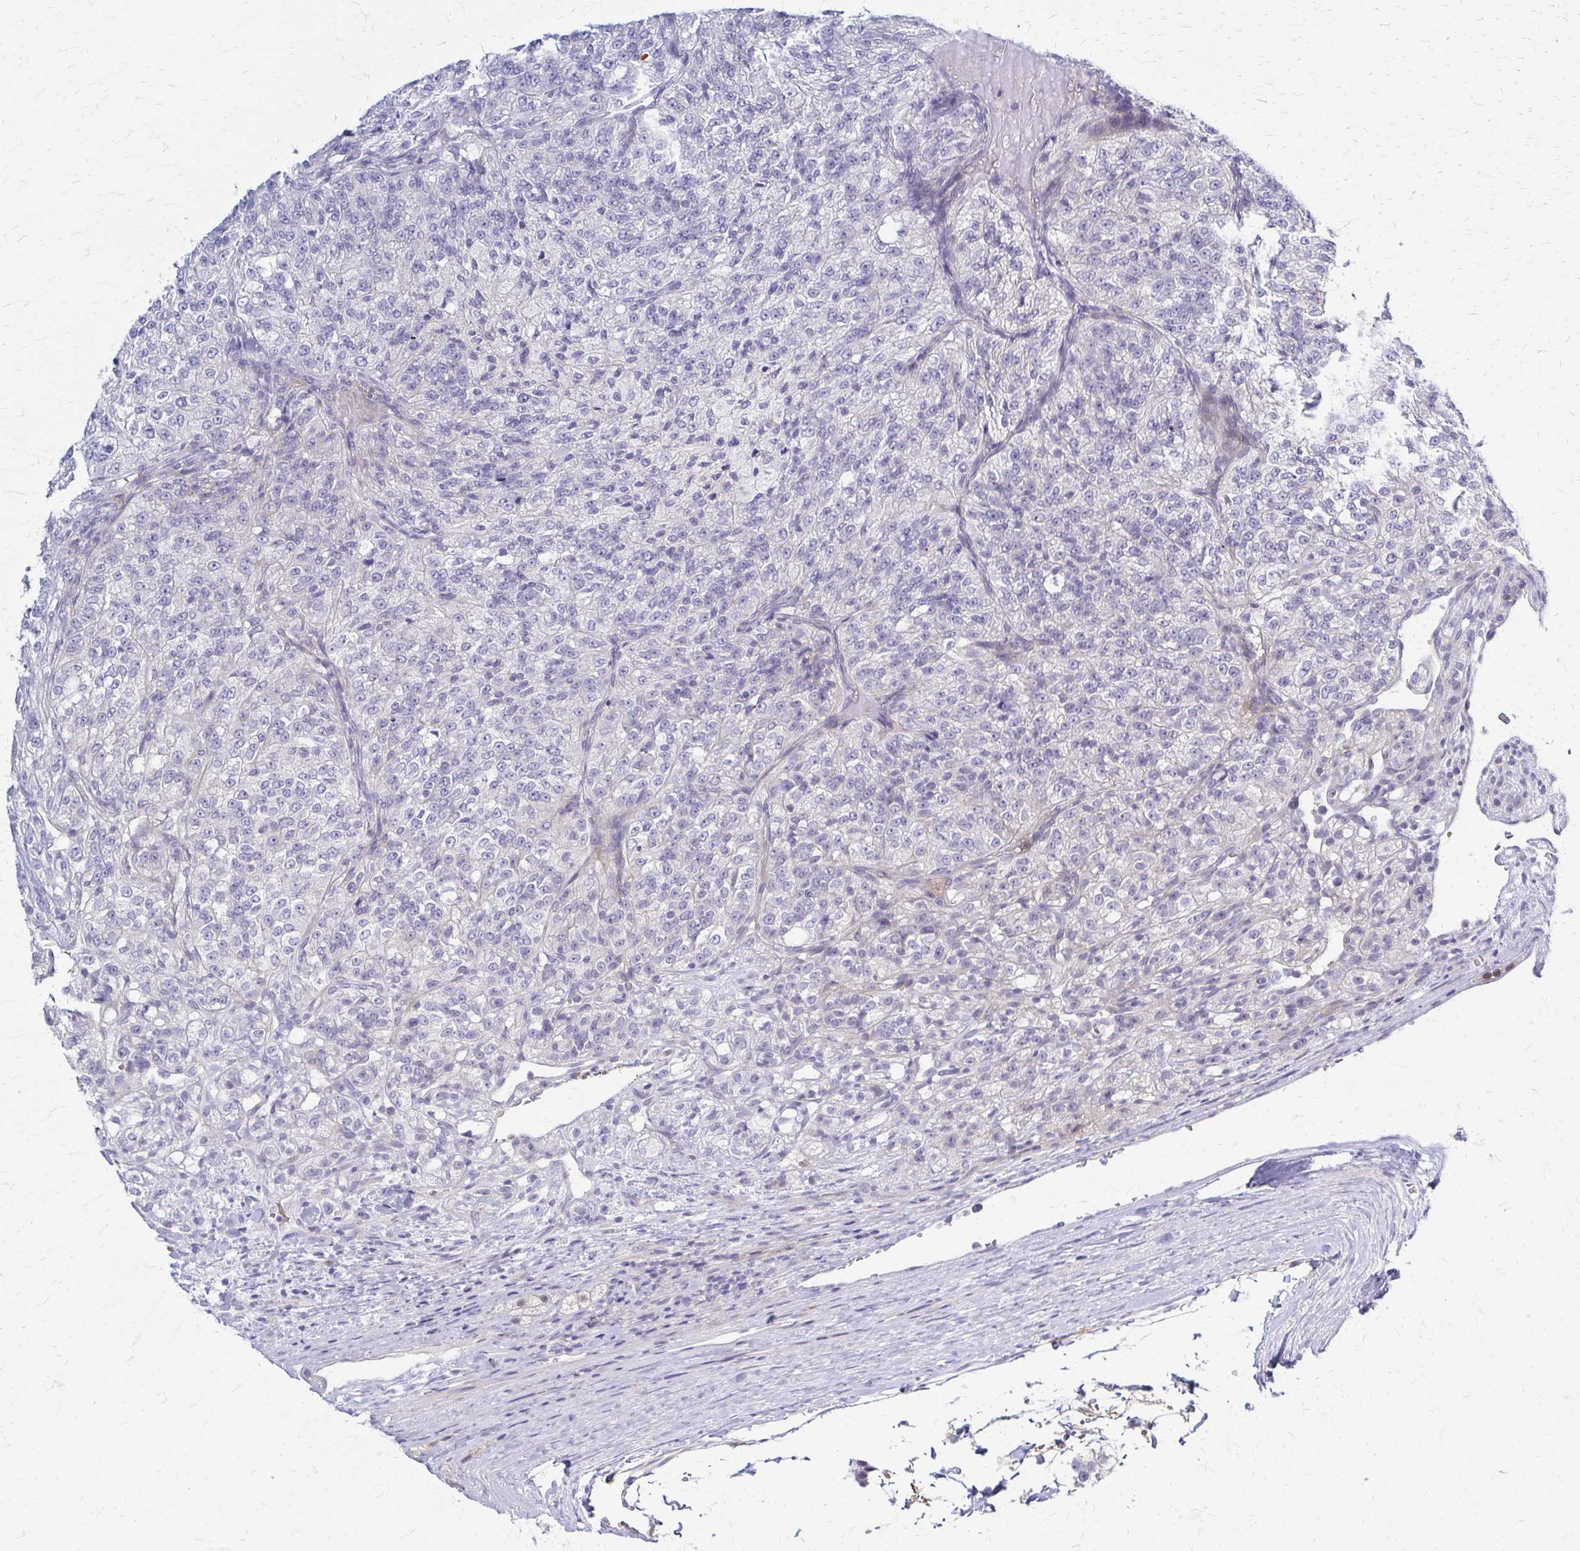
{"staining": {"intensity": "negative", "quantity": "none", "location": "none"}, "tissue": "renal cancer", "cell_type": "Tumor cells", "image_type": "cancer", "snomed": [{"axis": "morphology", "description": "Adenocarcinoma, NOS"}, {"axis": "topography", "description": "Kidney"}], "caption": "The image exhibits no significant staining in tumor cells of adenocarcinoma (renal). (DAB (3,3'-diaminobenzidine) IHC visualized using brightfield microscopy, high magnification).", "gene": "RHOBTB2", "patient": {"sex": "female", "age": 63}}